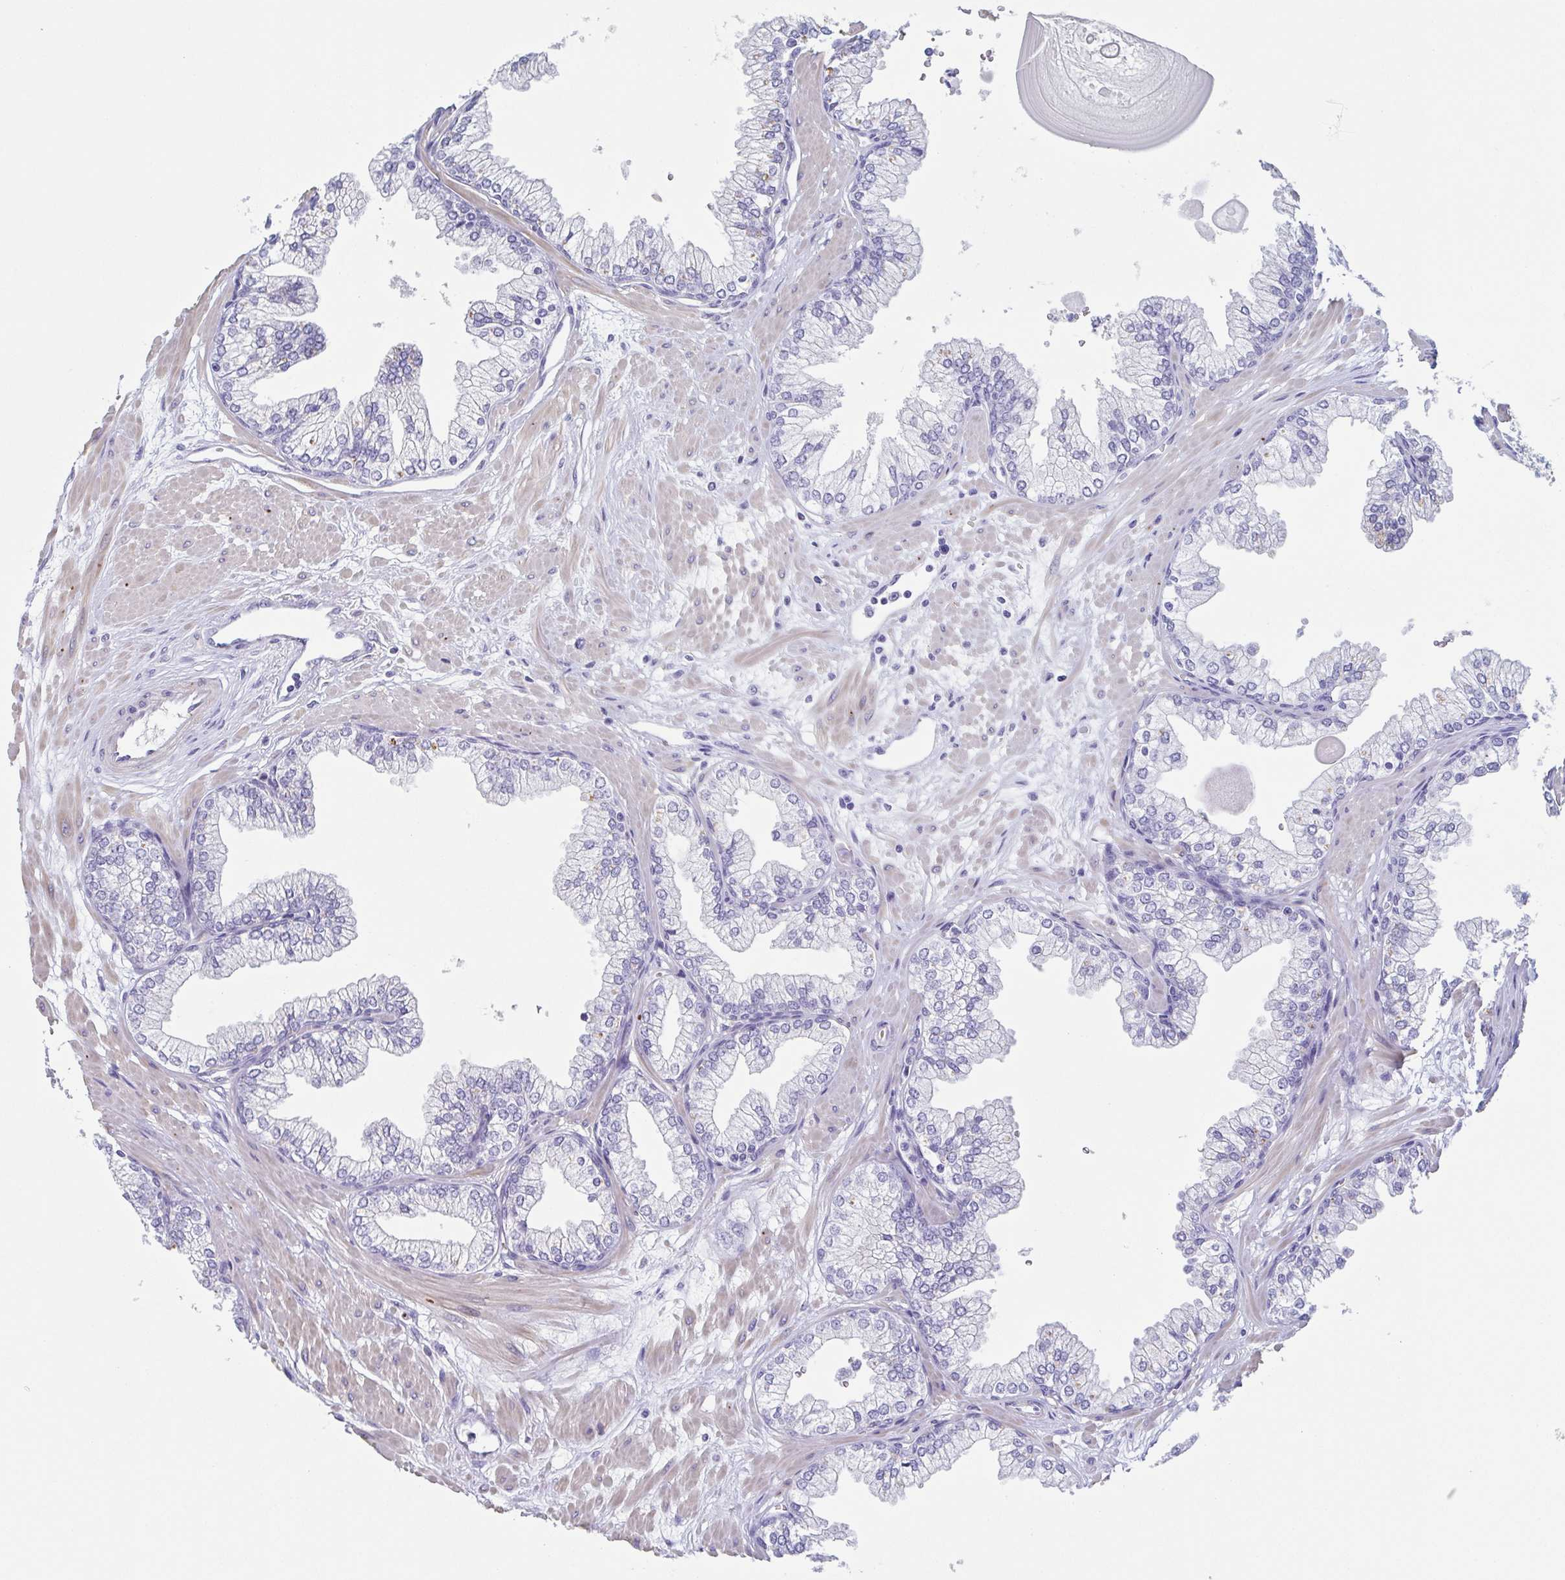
{"staining": {"intensity": "negative", "quantity": "none", "location": "none"}, "tissue": "prostate", "cell_type": "Glandular cells", "image_type": "normal", "snomed": [{"axis": "morphology", "description": "Normal tissue, NOS"}, {"axis": "topography", "description": "Prostate"}, {"axis": "topography", "description": "Peripheral nerve tissue"}], "caption": "The image shows no staining of glandular cells in unremarkable prostate. The staining is performed using DAB (3,3'-diaminobenzidine) brown chromogen with nuclei counter-stained in using hematoxylin.", "gene": "TAGLN3", "patient": {"sex": "male", "age": 61}}